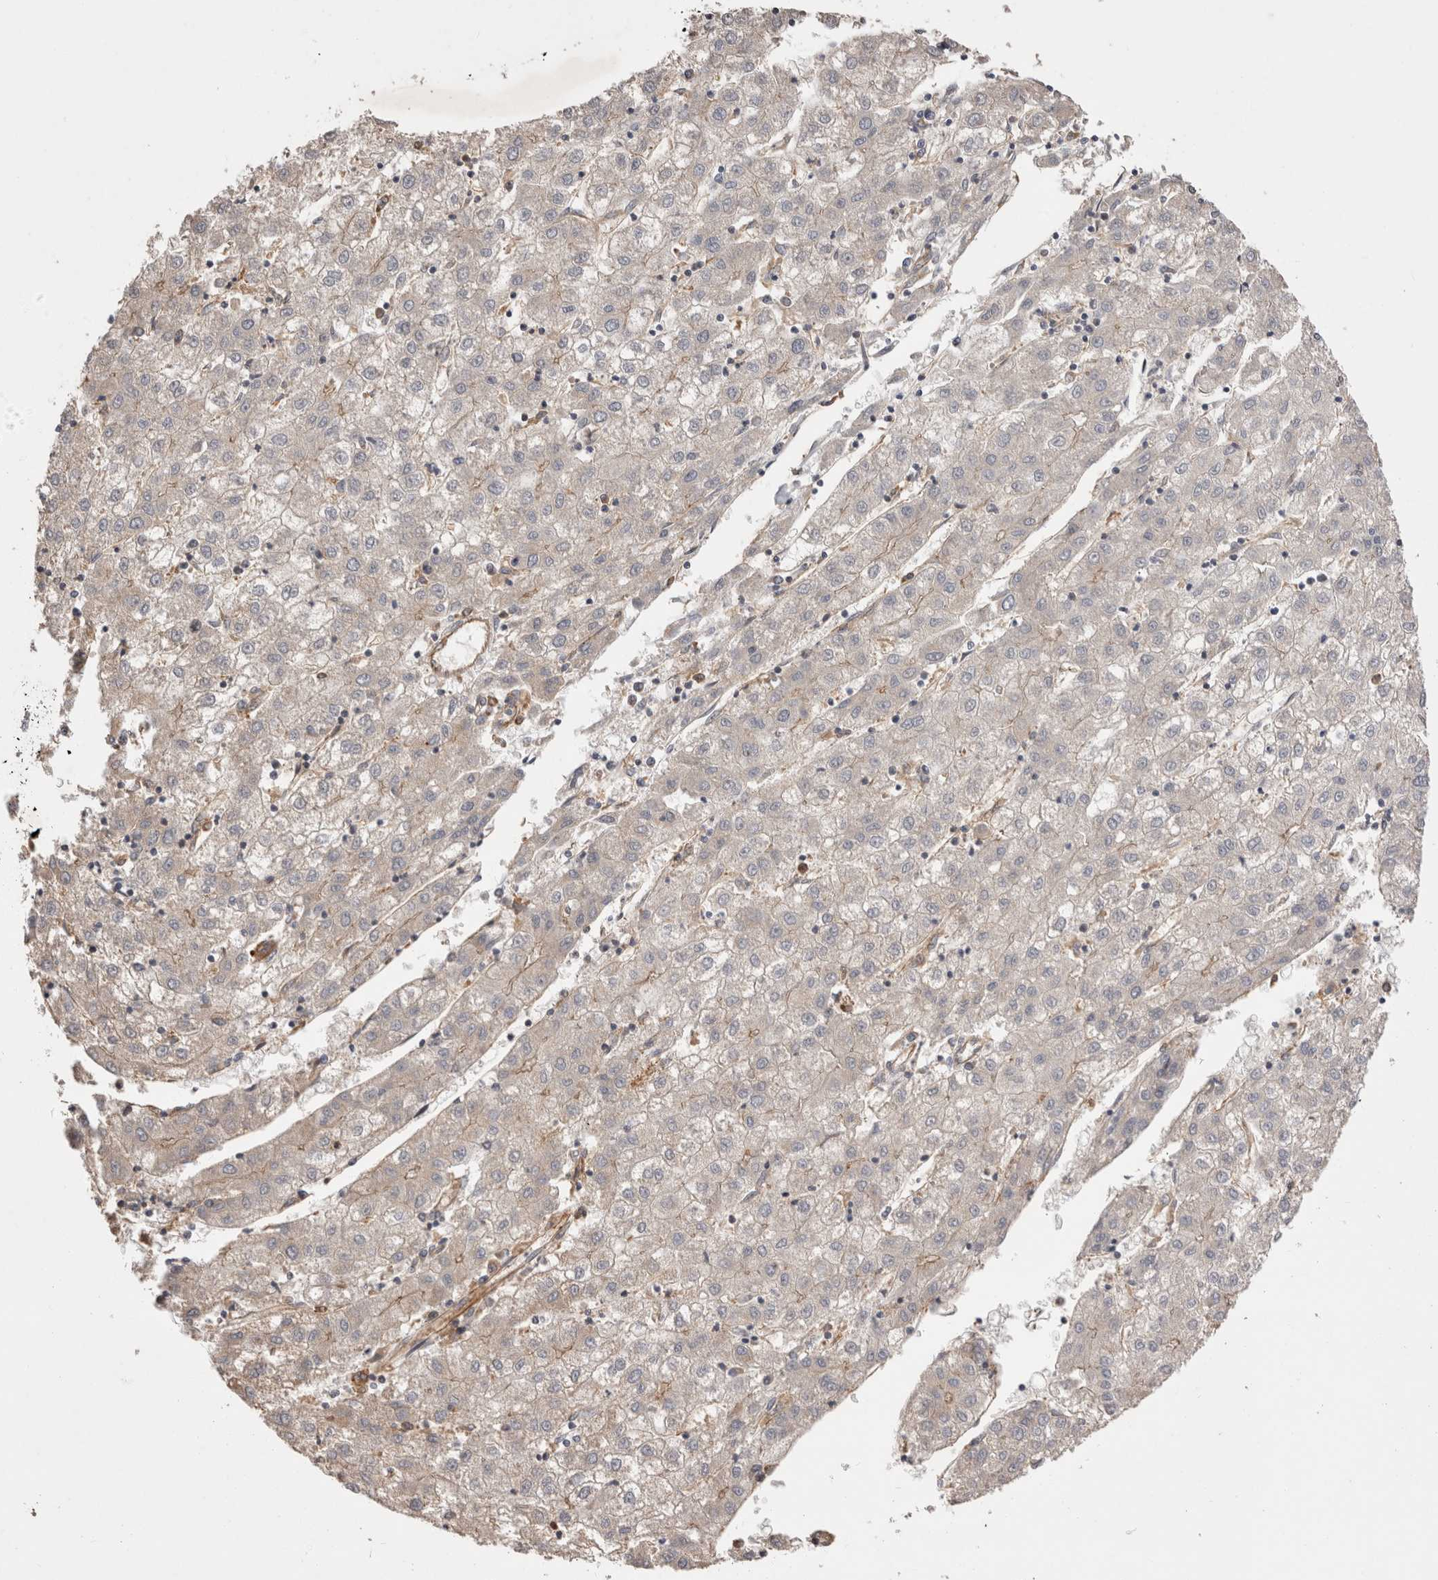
{"staining": {"intensity": "weak", "quantity": "<25%", "location": "cytoplasmic/membranous"}, "tissue": "liver cancer", "cell_type": "Tumor cells", "image_type": "cancer", "snomed": [{"axis": "morphology", "description": "Carcinoma, Hepatocellular, NOS"}, {"axis": "topography", "description": "Liver"}], "caption": "There is no significant positivity in tumor cells of hepatocellular carcinoma (liver).", "gene": "BNIP2", "patient": {"sex": "male", "age": 72}}